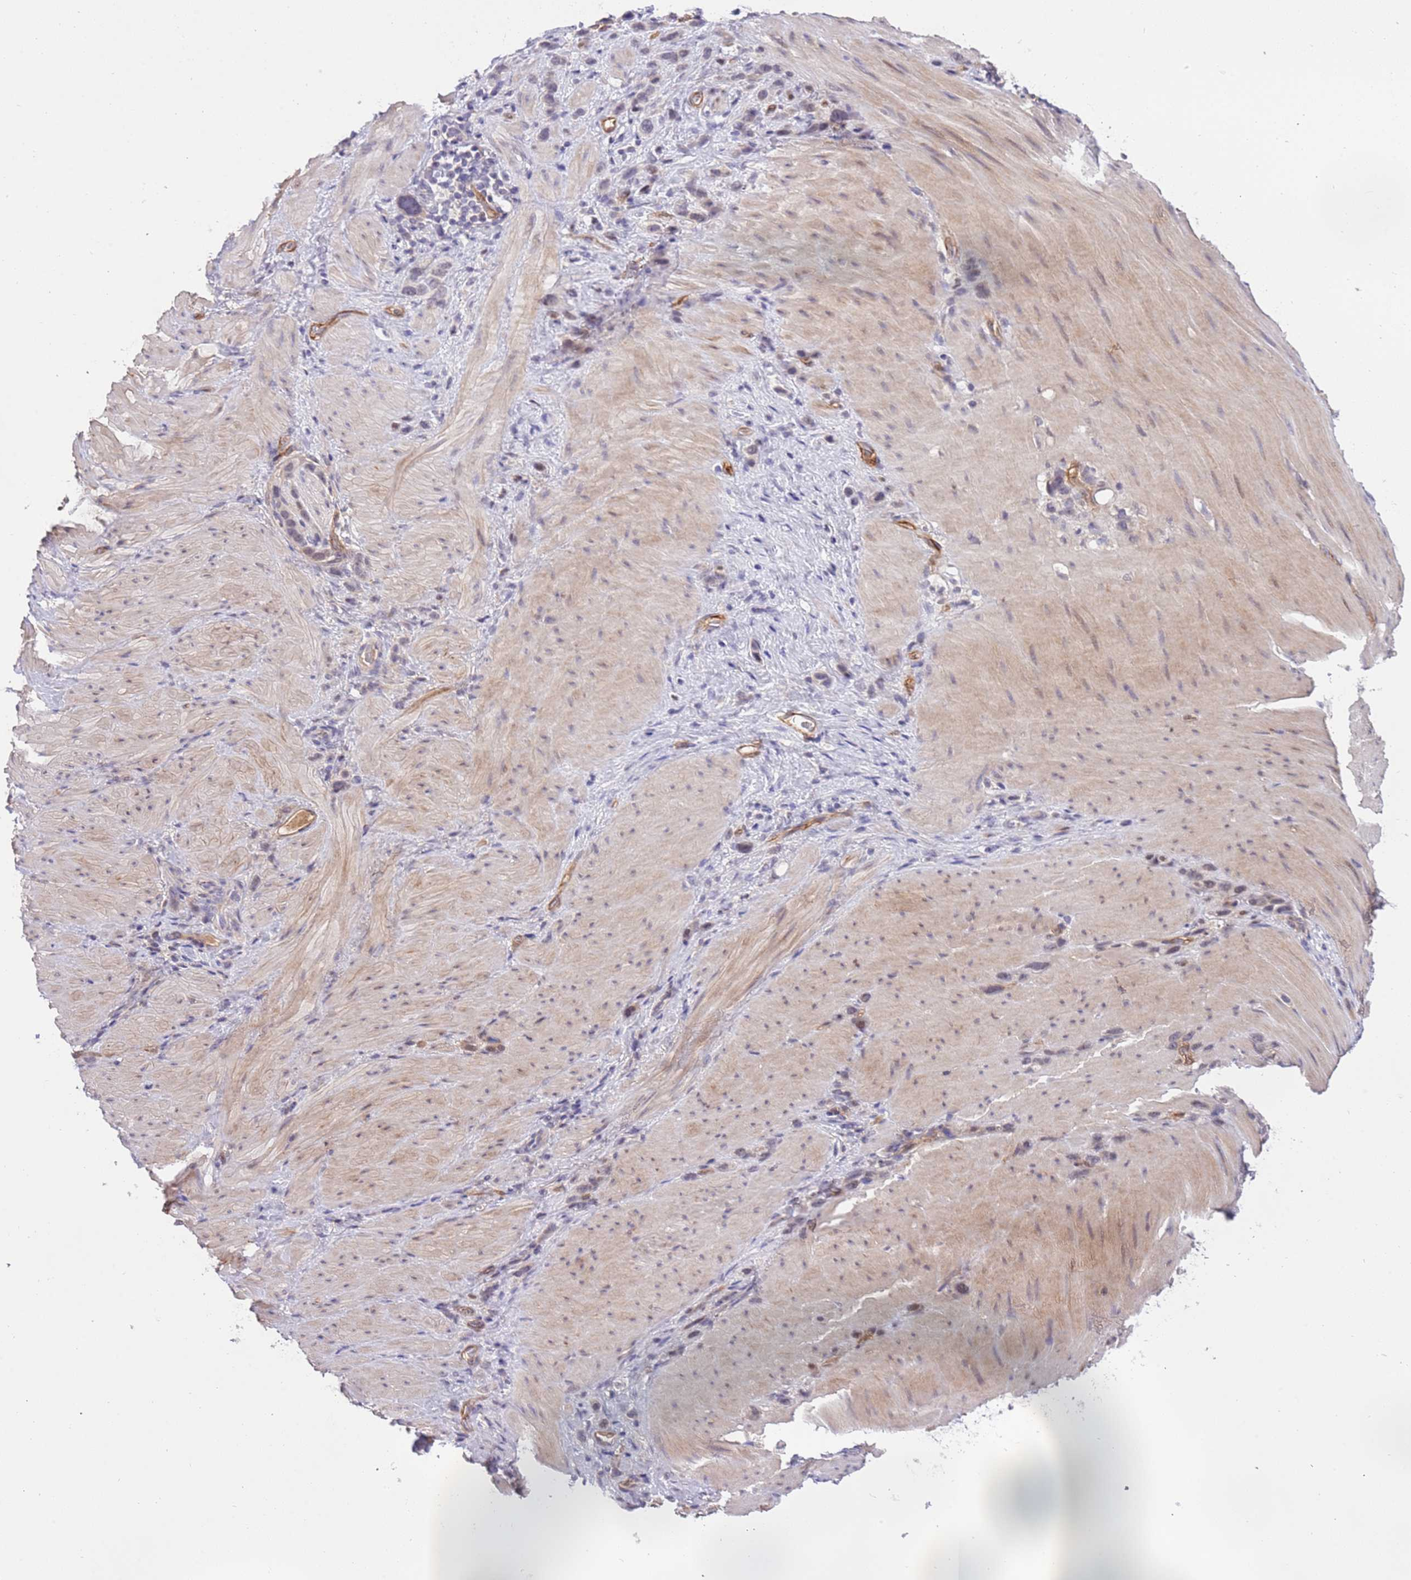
{"staining": {"intensity": "negative", "quantity": "none", "location": "none"}, "tissue": "stomach cancer", "cell_type": "Tumor cells", "image_type": "cancer", "snomed": [{"axis": "morphology", "description": "Adenocarcinoma, NOS"}, {"axis": "topography", "description": "Stomach"}], "caption": "Stomach adenocarcinoma stained for a protein using immunohistochemistry (IHC) displays no staining tumor cells.", "gene": "MAGEF1", "patient": {"sex": "female", "age": 65}}